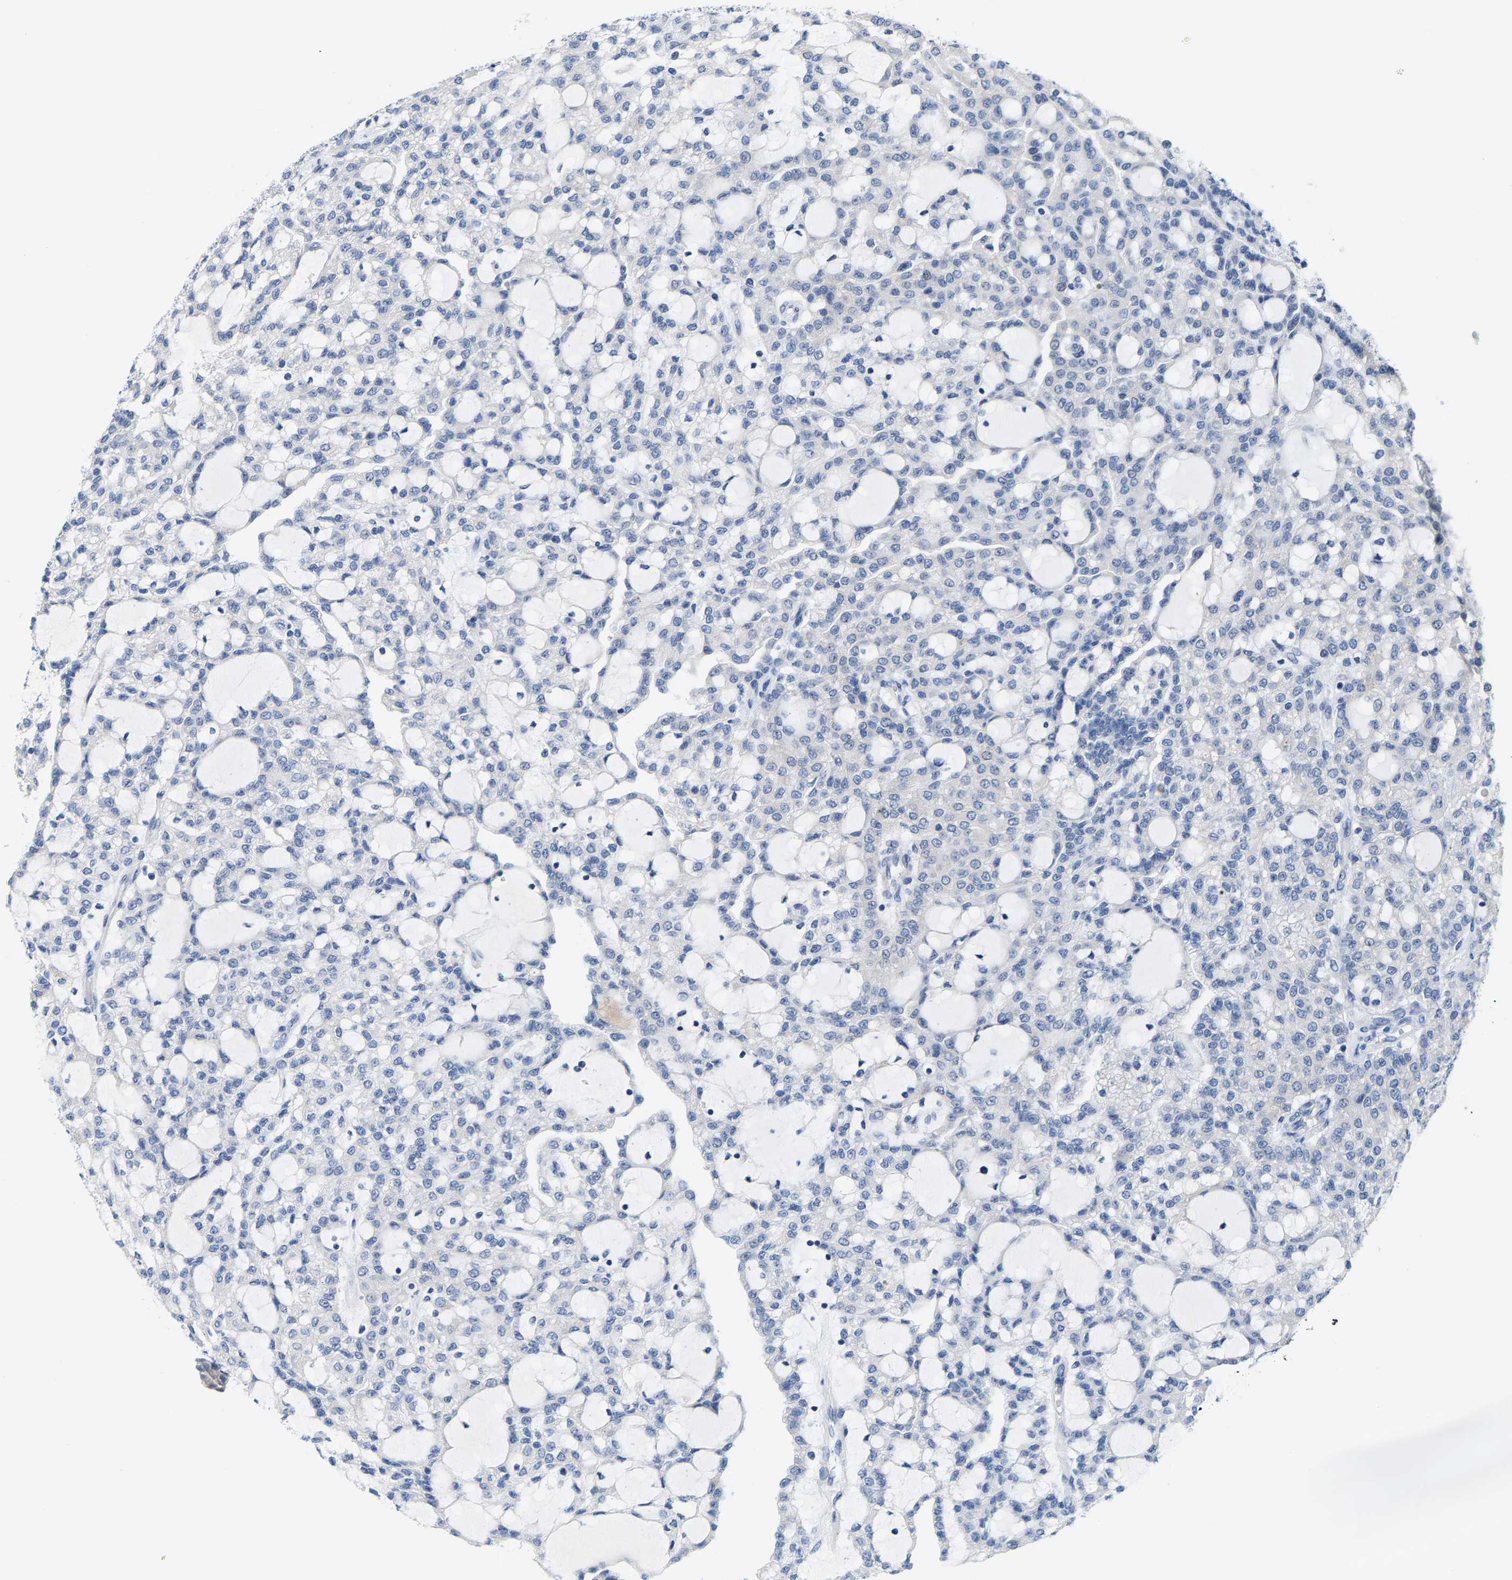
{"staining": {"intensity": "negative", "quantity": "none", "location": "none"}, "tissue": "renal cancer", "cell_type": "Tumor cells", "image_type": "cancer", "snomed": [{"axis": "morphology", "description": "Adenocarcinoma, NOS"}, {"axis": "topography", "description": "Kidney"}], "caption": "Human renal adenocarcinoma stained for a protein using IHC shows no staining in tumor cells.", "gene": "KLHL1", "patient": {"sex": "male", "age": 63}}